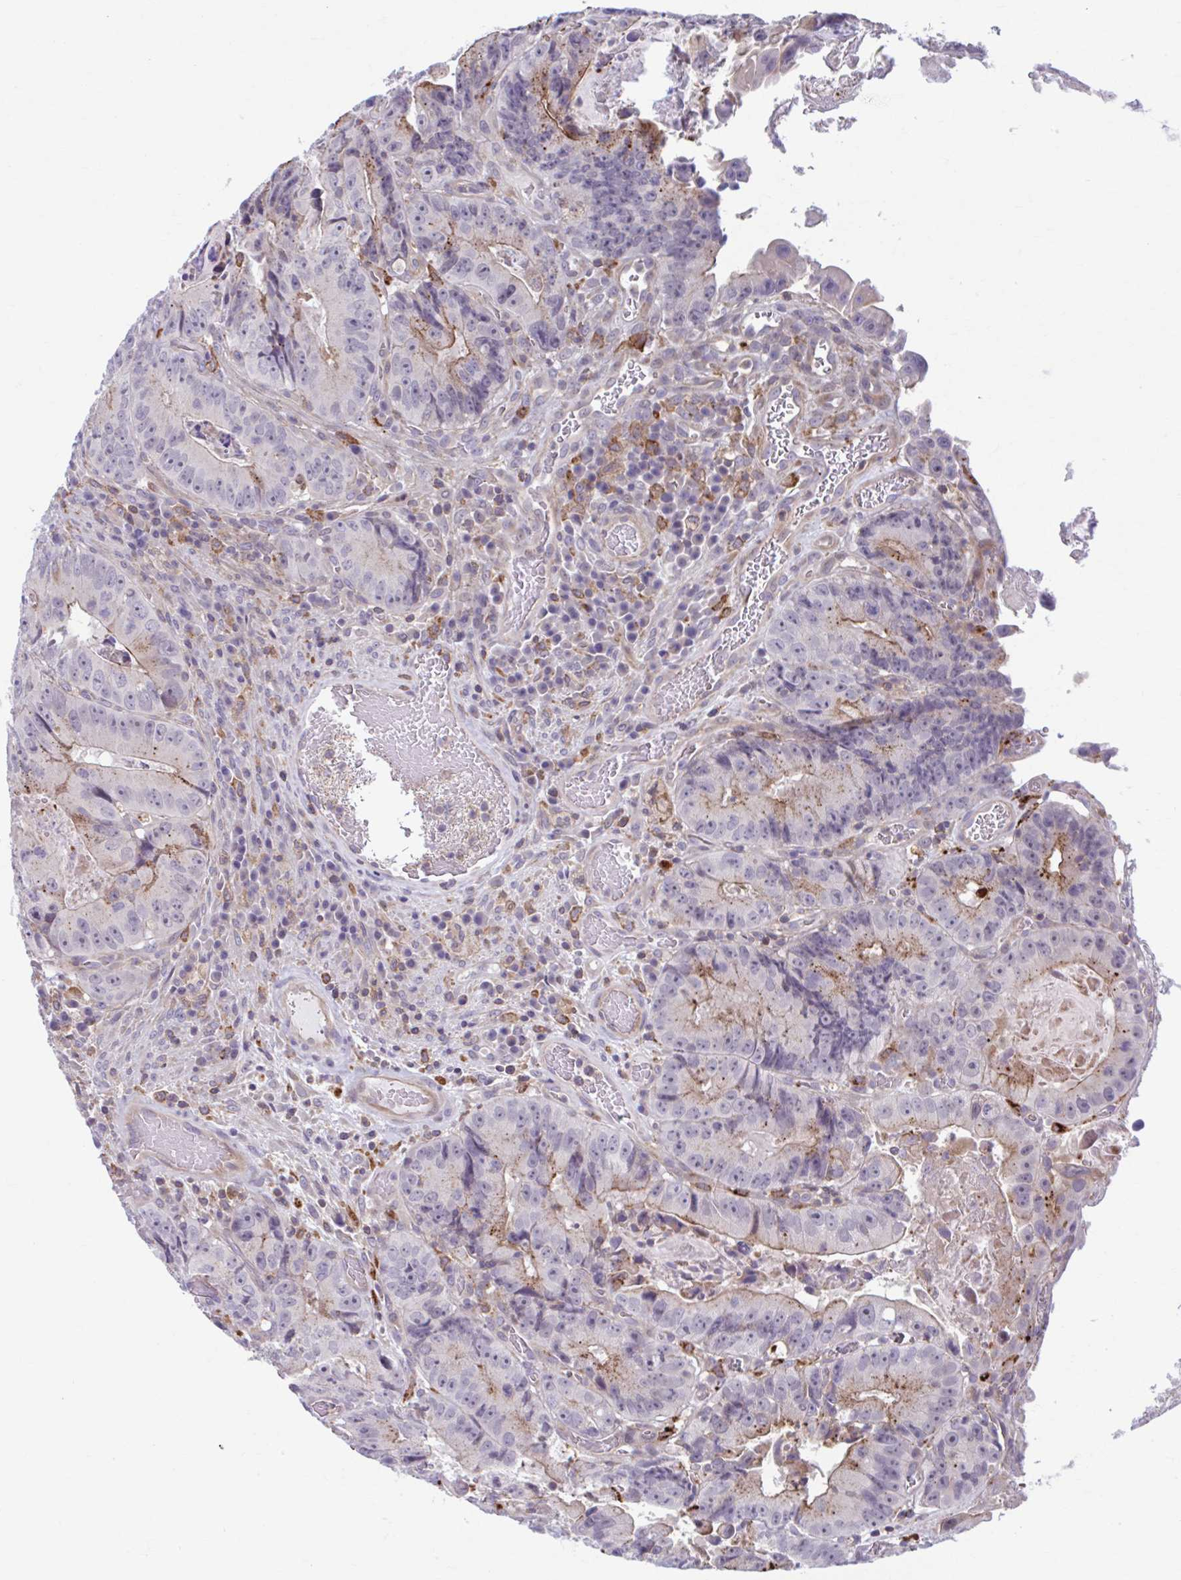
{"staining": {"intensity": "moderate", "quantity": "<25%", "location": "cytoplasmic/membranous"}, "tissue": "colorectal cancer", "cell_type": "Tumor cells", "image_type": "cancer", "snomed": [{"axis": "morphology", "description": "Adenocarcinoma, NOS"}, {"axis": "topography", "description": "Colon"}], "caption": "IHC (DAB (3,3'-diaminobenzidine)) staining of human colorectal cancer shows moderate cytoplasmic/membranous protein expression in about <25% of tumor cells.", "gene": "ADAT3", "patient": {"sex": "female", "age": 86}}